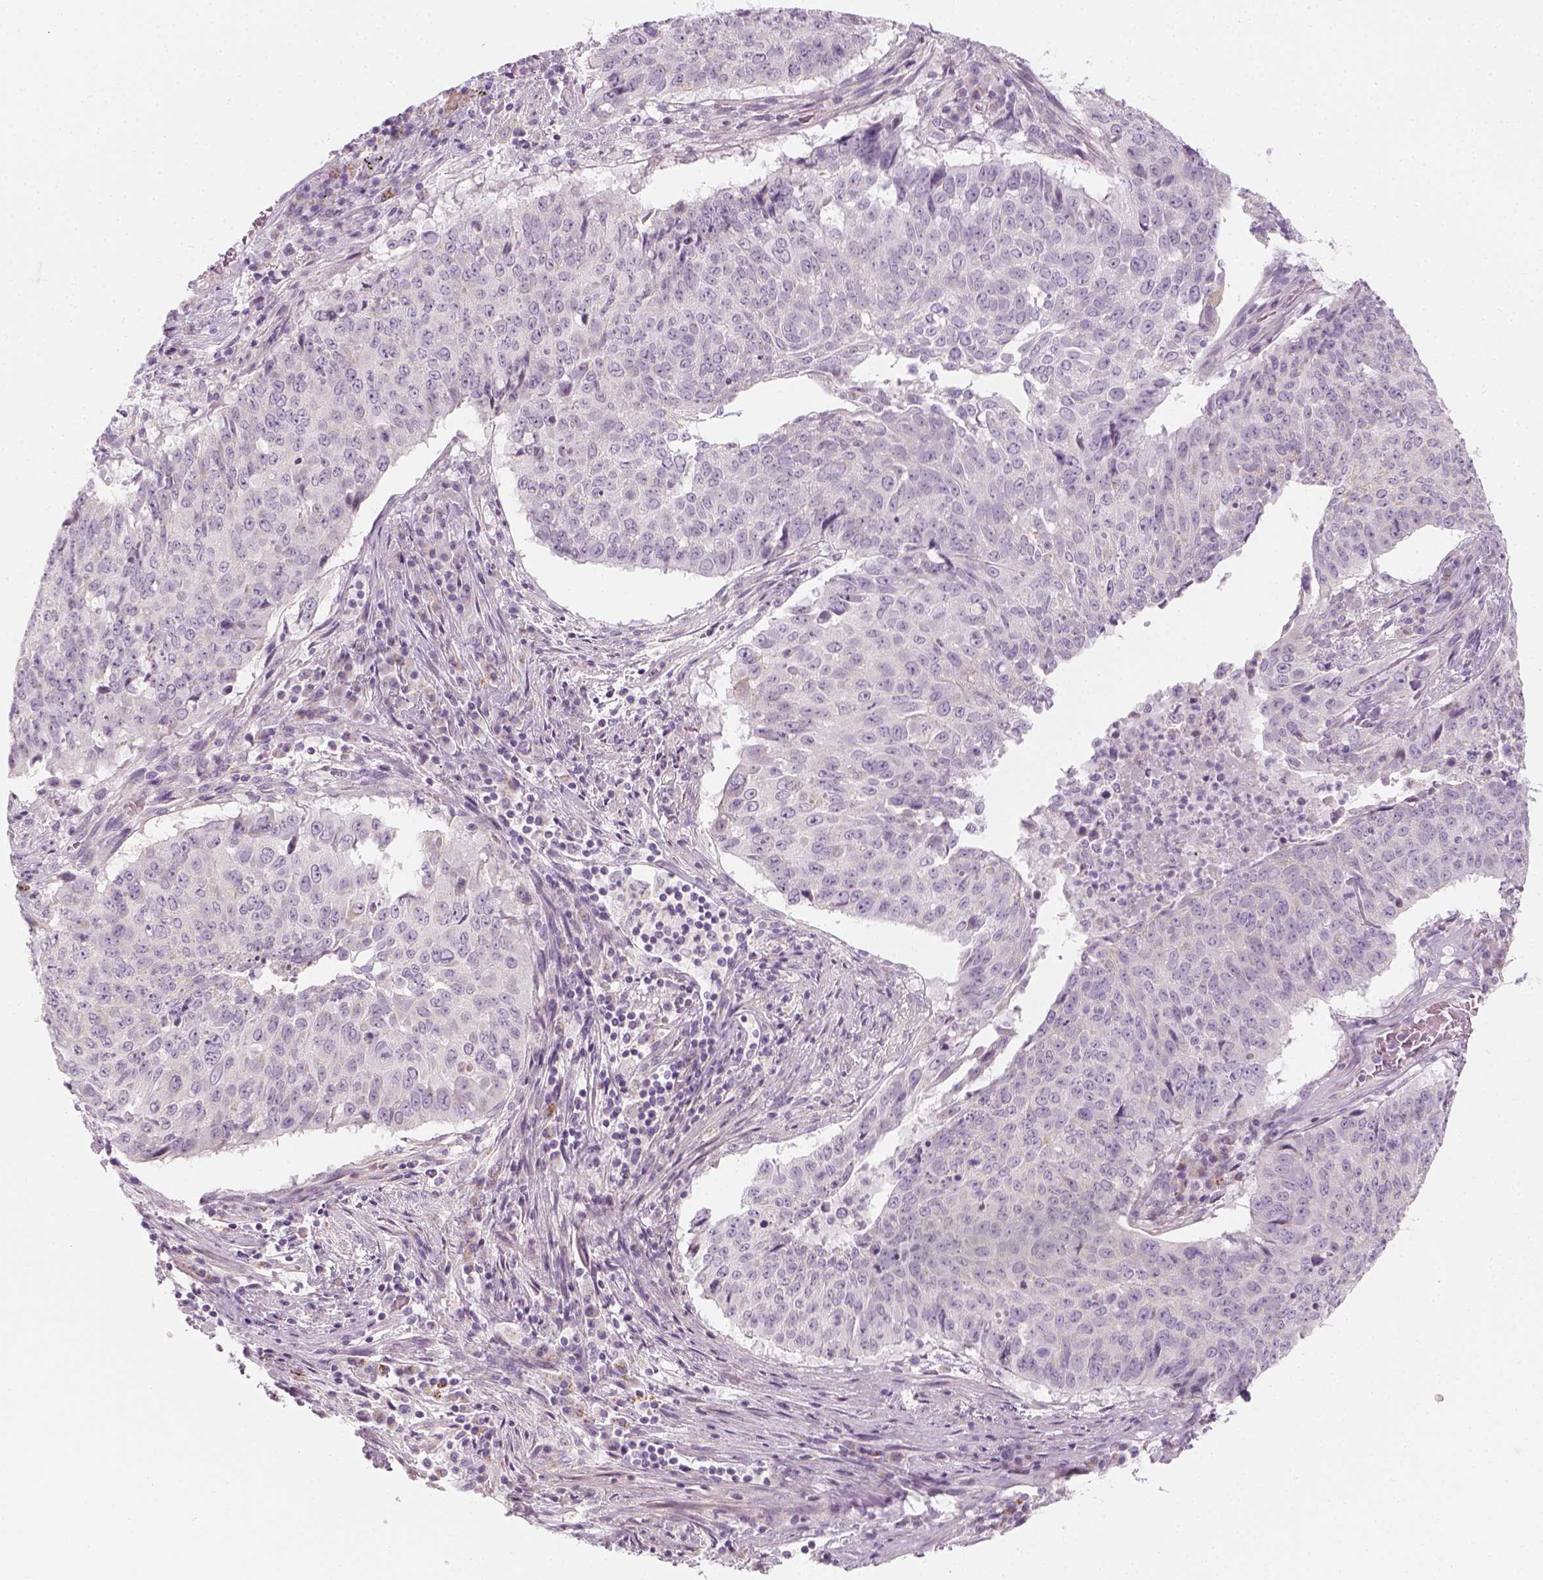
{"staining": {"intensity": "negative", "quantity": "none", "location": "none"}, "tissue": "lung cancer", "cell_type": "Tumor cells", "image_type": "cancer", "snomed": [{"axis": "morphology", "description": "Normal tissue, NOS"}, {"axis": "morphology", "description": "Squamous cell carcinoma, NOS"}, {"axis": "topography", "description": "Bronchus"}, {"axis": "topography", "description": "Lung"}], "caption": "Photomicrograph shows no protein staining in tumor cells of squamous cell carcinoma (lung) tissue.", "gene": "PRAME", "patient": {"sex": "male", "age": 64}}